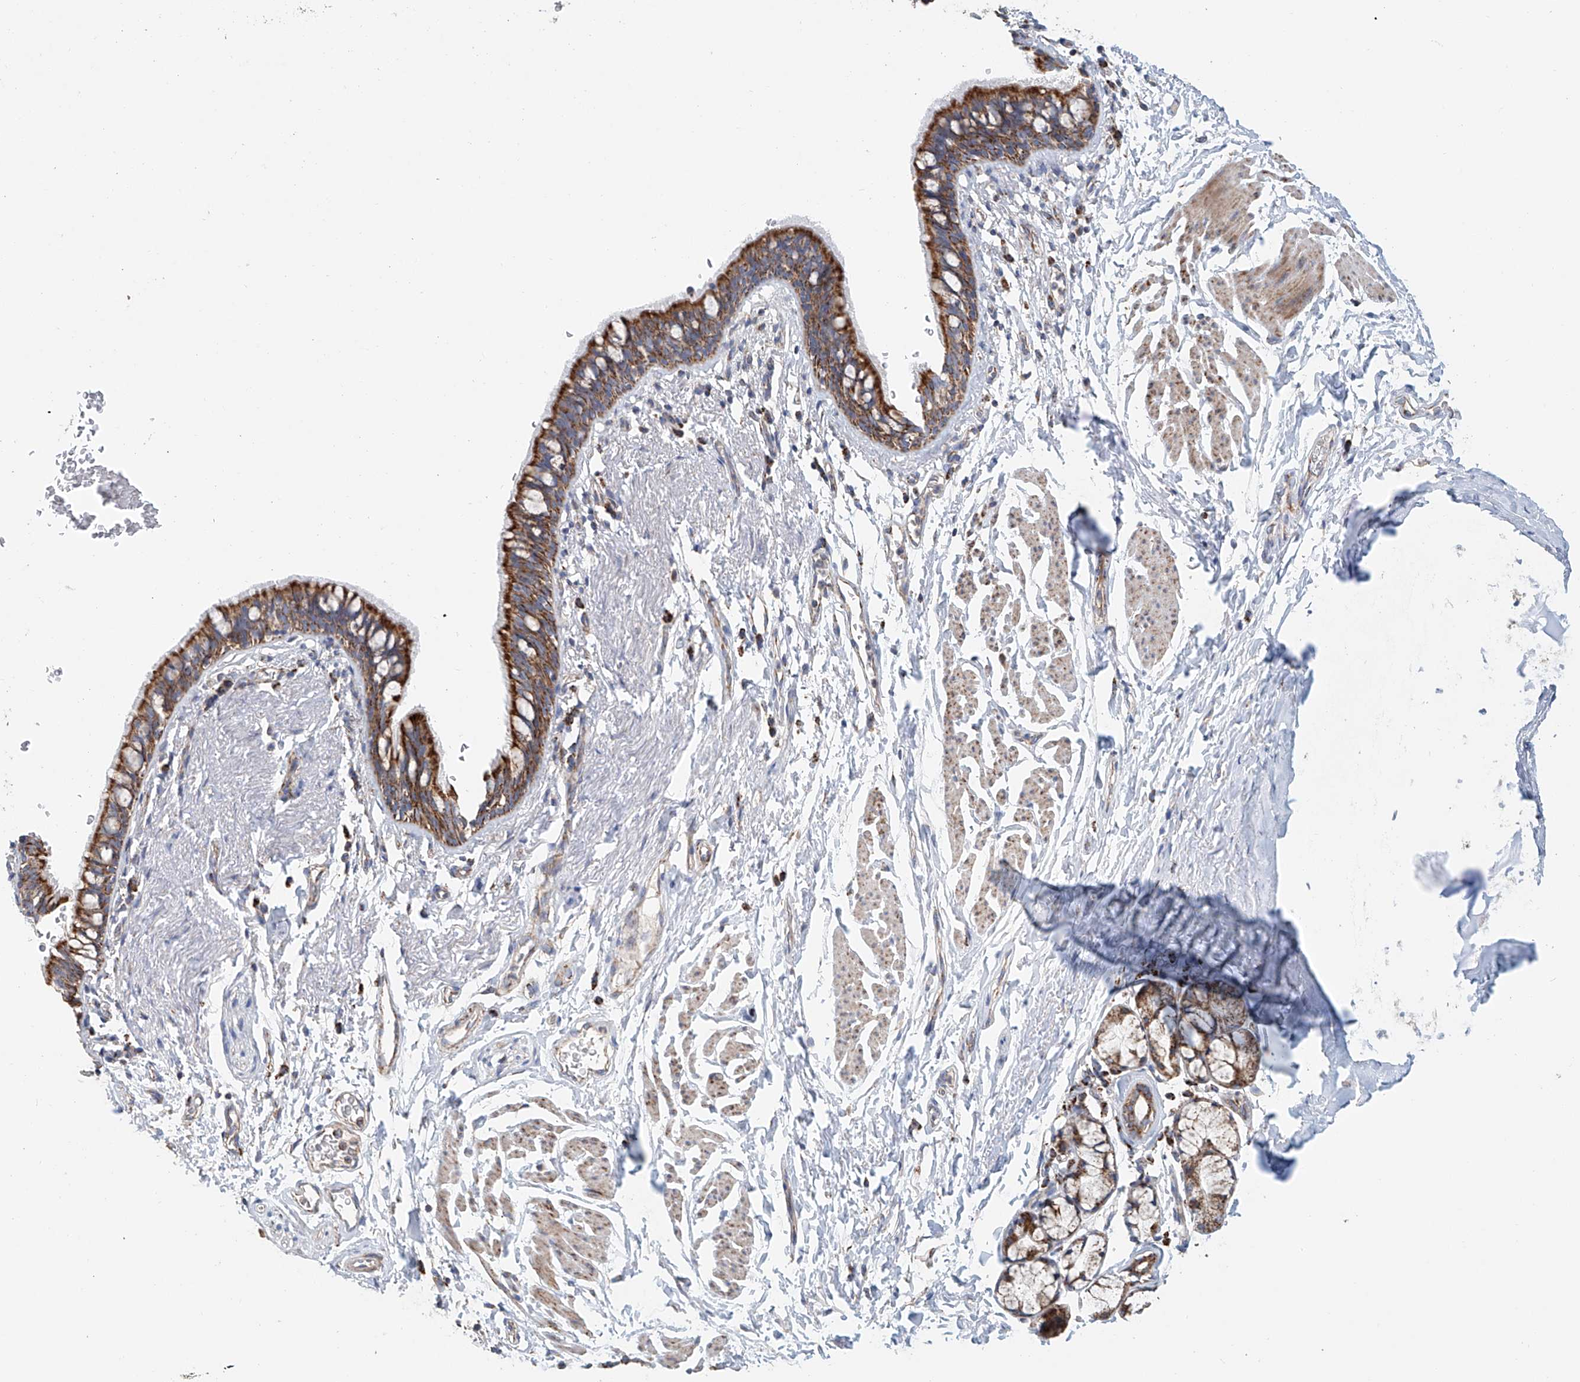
{"staining": {"intensity": "strong", "quantity": ">75%", "location": "cytoplasmic/membranous"}, "tissue": "bronchus", "cell_type": "Respiratory epithelial cells", "image_type": "normal", "snomed": [{"axis": "morphology", "description": "Normal tissue, NOS"}, {"axis": "topography", "description": "Cartilage tissue"}, {"axis": "topography", "description": "Bronchus"}], "caption": "IHC of normal bronchus reveals high levels of strong cytoplasmic/membranous expression in about >75% of respiratory epithelial cells.", "gene": "MCL1", "patient": {"sex": "female", "age": 36}}